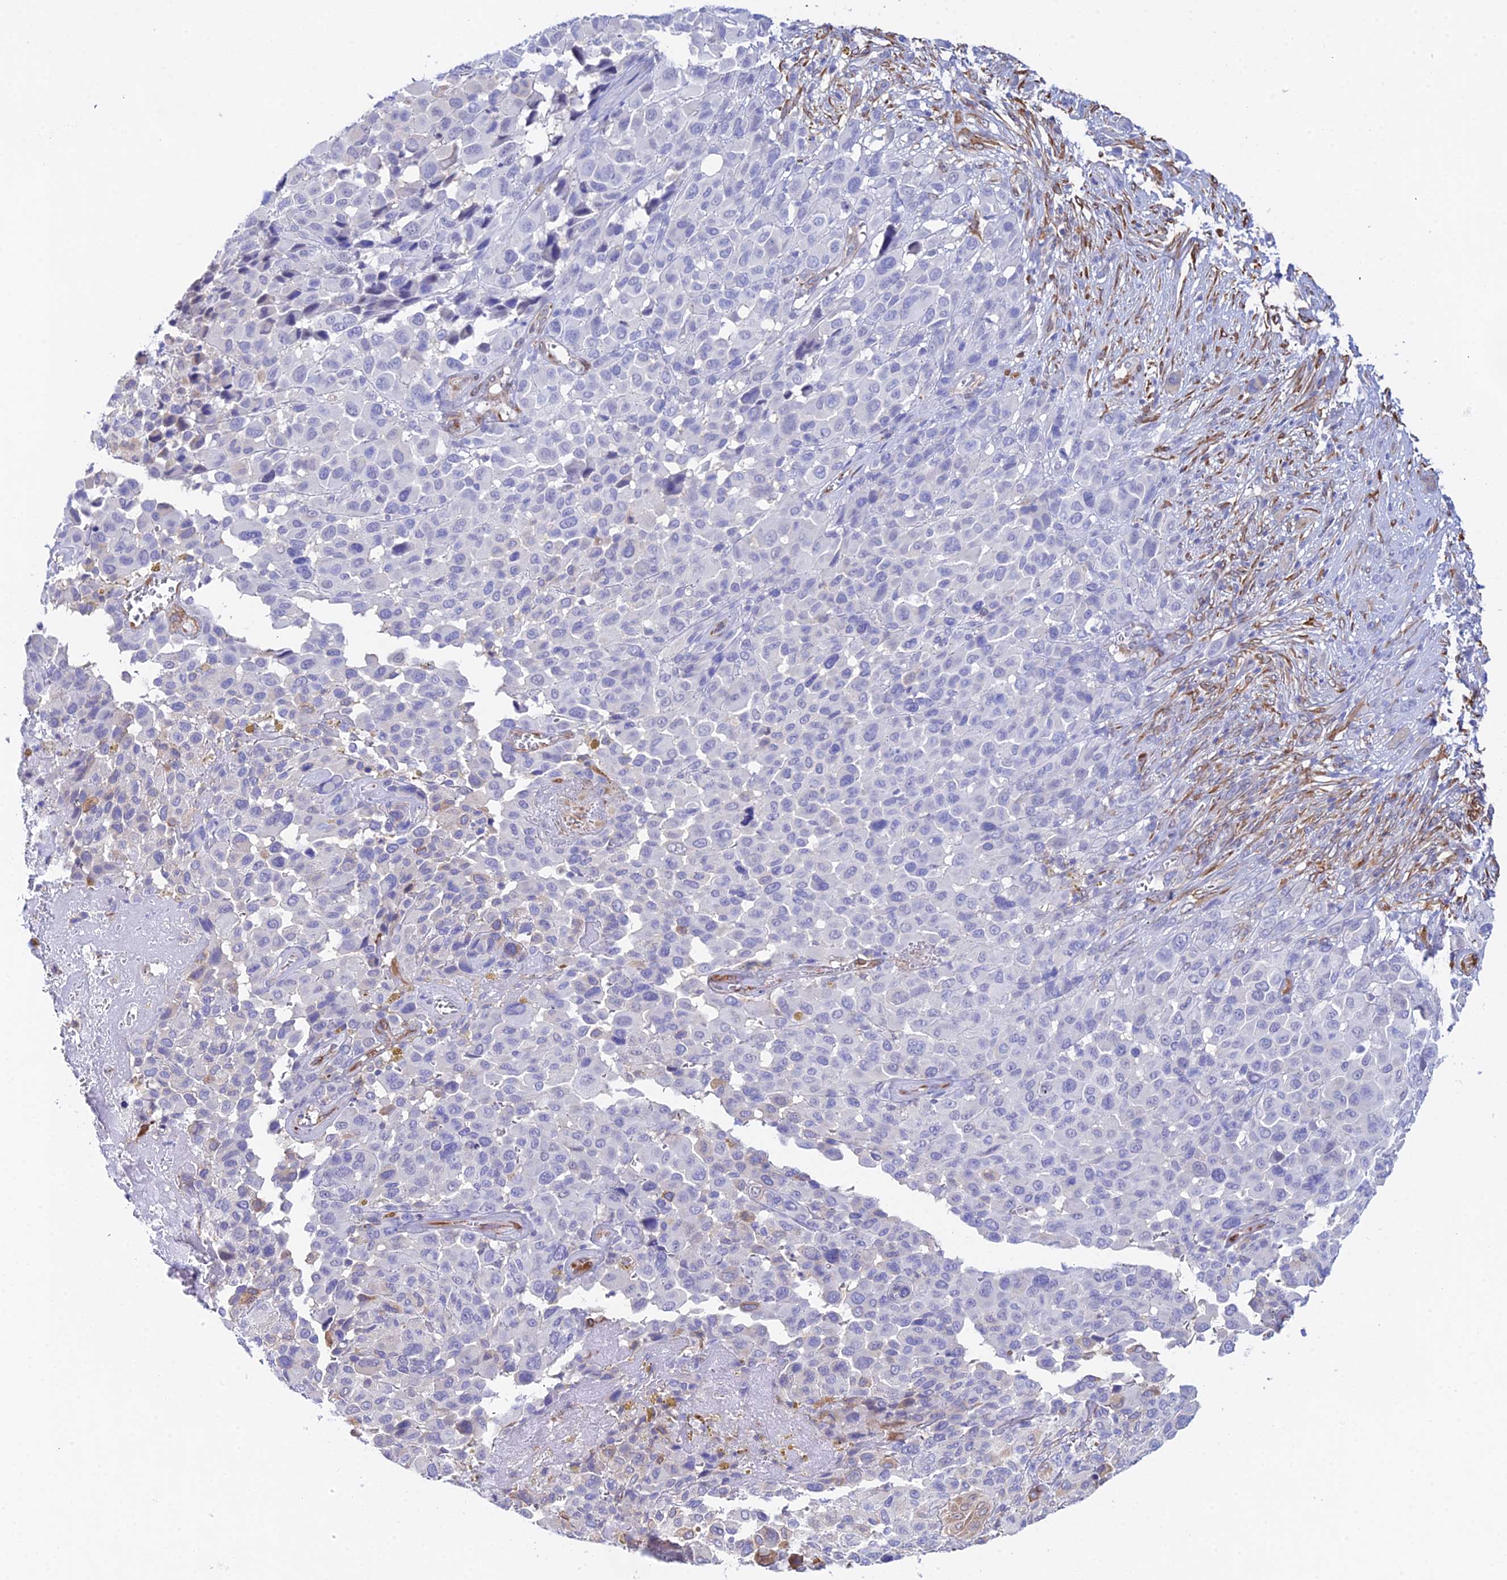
{"staining": {"intensity": "moderate", "quantity": "<25%", "location": "cytoplasmic/membranous"}, "tissue": "melanoma", "cell_type": "Tumor cells", "image_type": "cancer", "snomed": [{"axis": "morphology", "description": "Malignant melanoma, NOS"}, {"axis": "topography", "description": "Skin of trunk"}], "caption": "Approximately <25% of tumor cells in malignant melanoma demonstrate moderate cytoplasmic/membranous protein expression as visualized by brown immunohistochemical staining.", "gene": "MXRA7", "patient": {"sex": "male", "age": 71}}